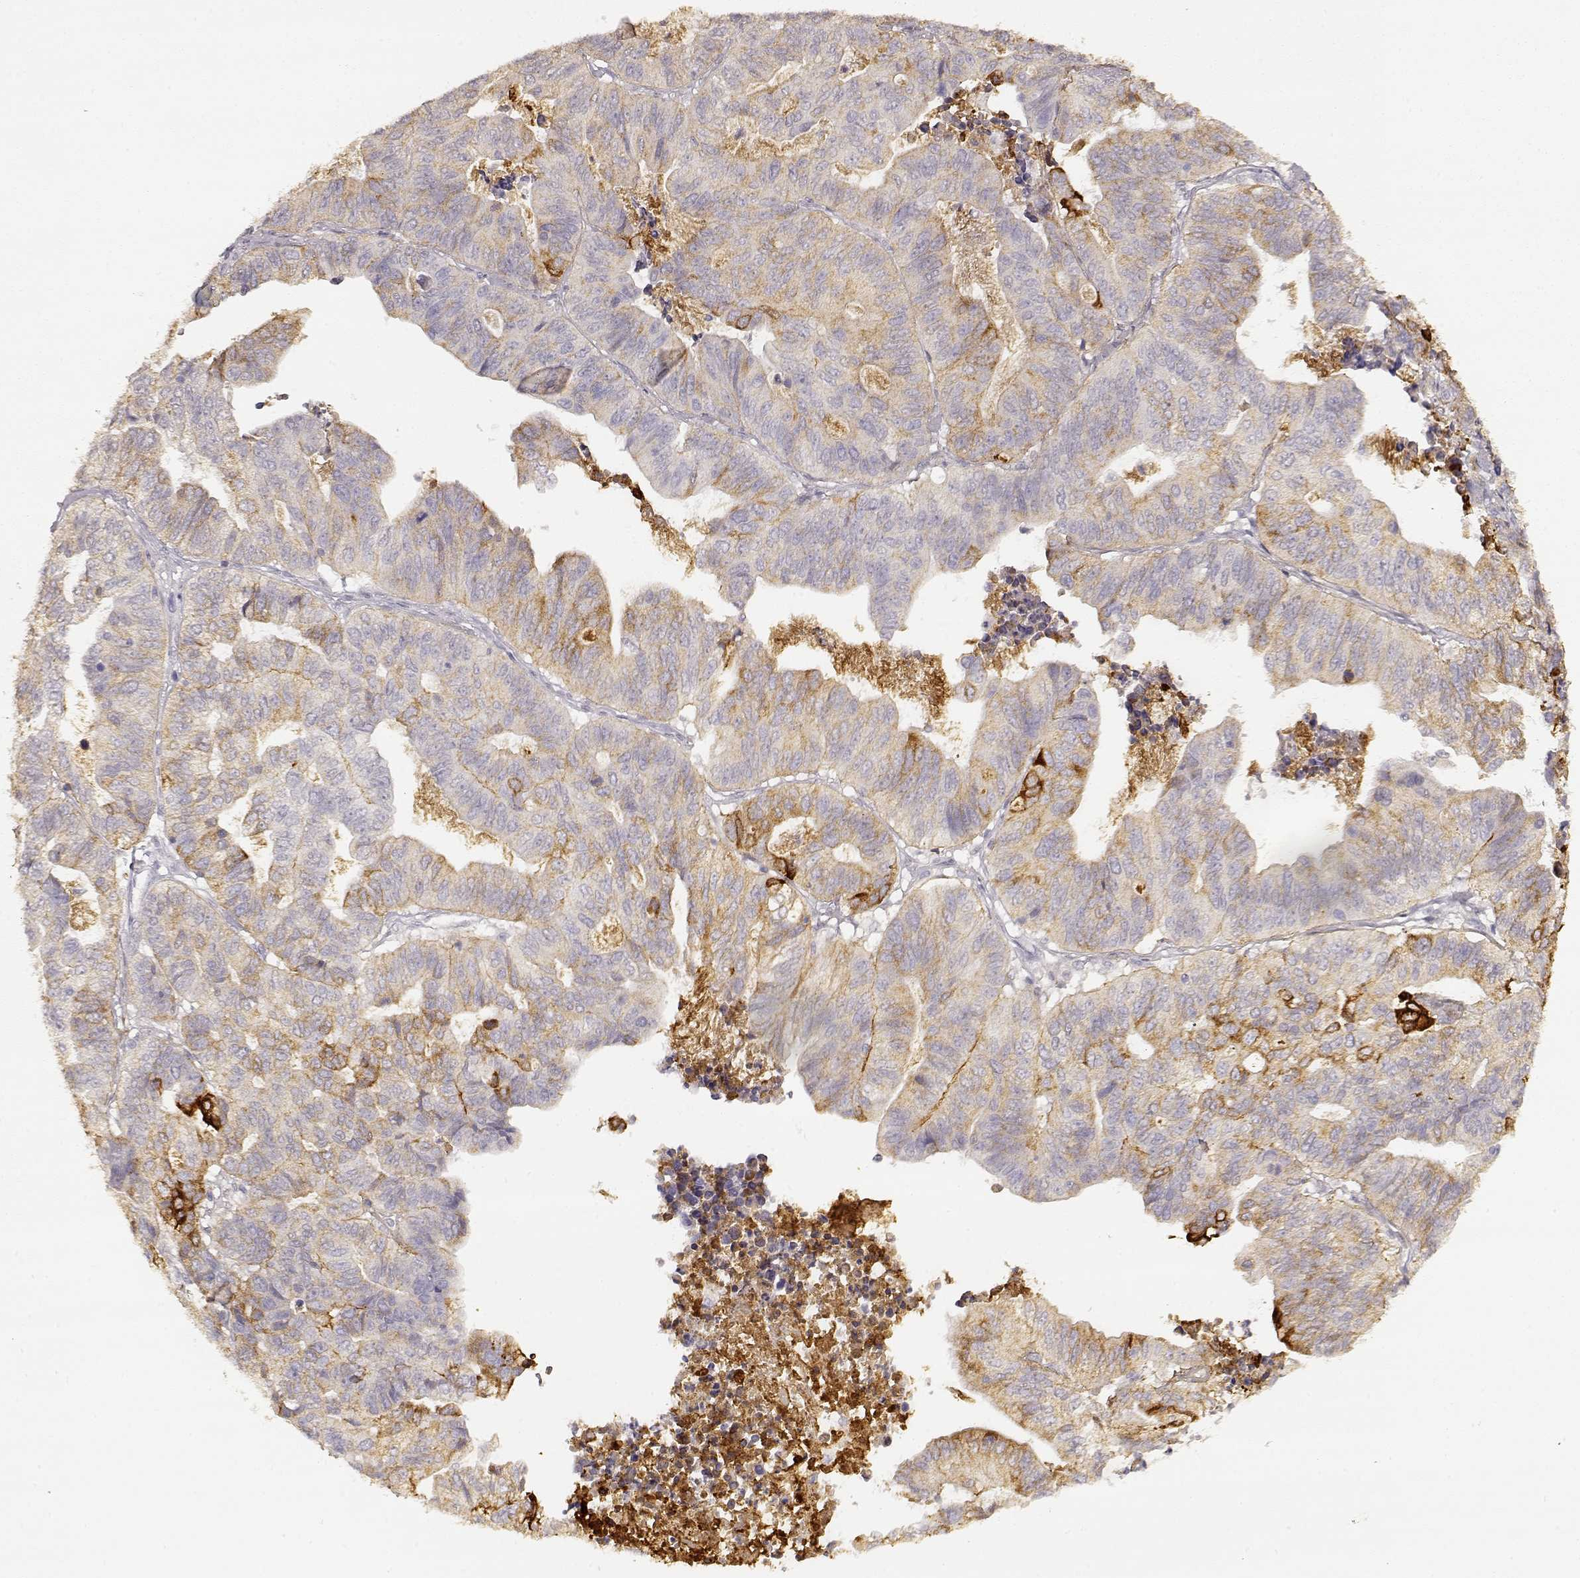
{"staining": {"intensity": "moderate", "quantity": "<25%", "location": "cytoplasmic/membranous"}, "tissue": "stomach cancer", "cell_type": "Tumor cells", "image_type": "cancer", "snomed": [{"axis": "morphology", "description": "Adenocarcinoma, NOS"}, {"axis": "topography", "description": "Stomach, upper"}], "caption": "Immunohistochemistry (IHC) (DAB (3,3'-diaminobenzidine)) staining of stomach cancer (adenocarcinoma) exhibits moderate cytoplasmic/membranous protein staining in approximately <25% of tumor cells. The staining was performed using DAB (3,3'-diaminobenzidine) to visualize the protein expression in brown, while the nuclei were stained in blue with hematoxylin (Magnification: 20x).", "gene": "LAMC2", "patient": {"sex": "female", "age": 67}}